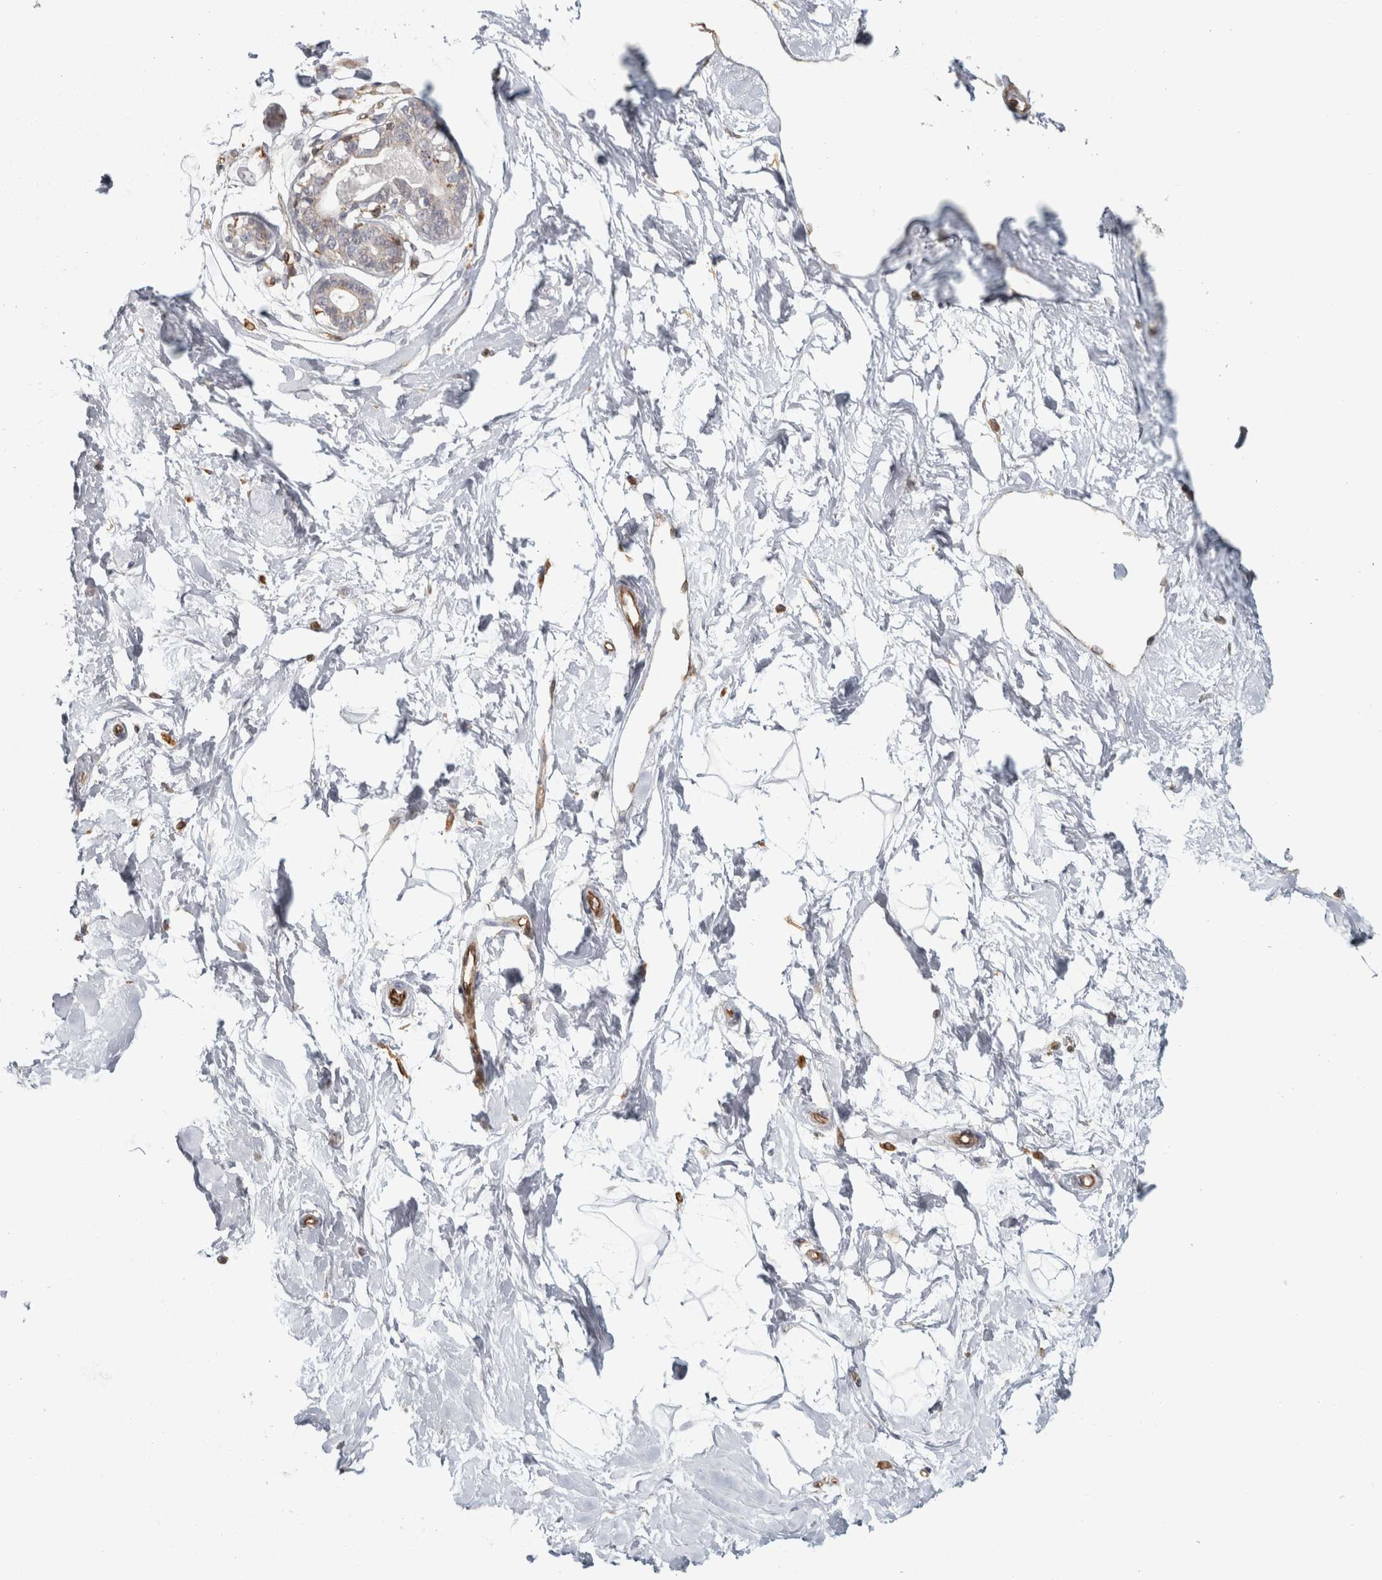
{"staining": {"intensity": "negative", "quantity": "none", "location": "none"}, "tissue": "breast", "cell_type": "Adipocytes", "image_type": "normal", "snomed": [{"axis": "morphology", "description": "Normal tissue, NOS"}, {"axis": "topography", "description": "Breast"}], "caption": "This is an IHC micrograph of benign human breast. There is no positivity in adipocytes.", "gene": "HLA", "patient": {"sex": "female", "age": 45}}